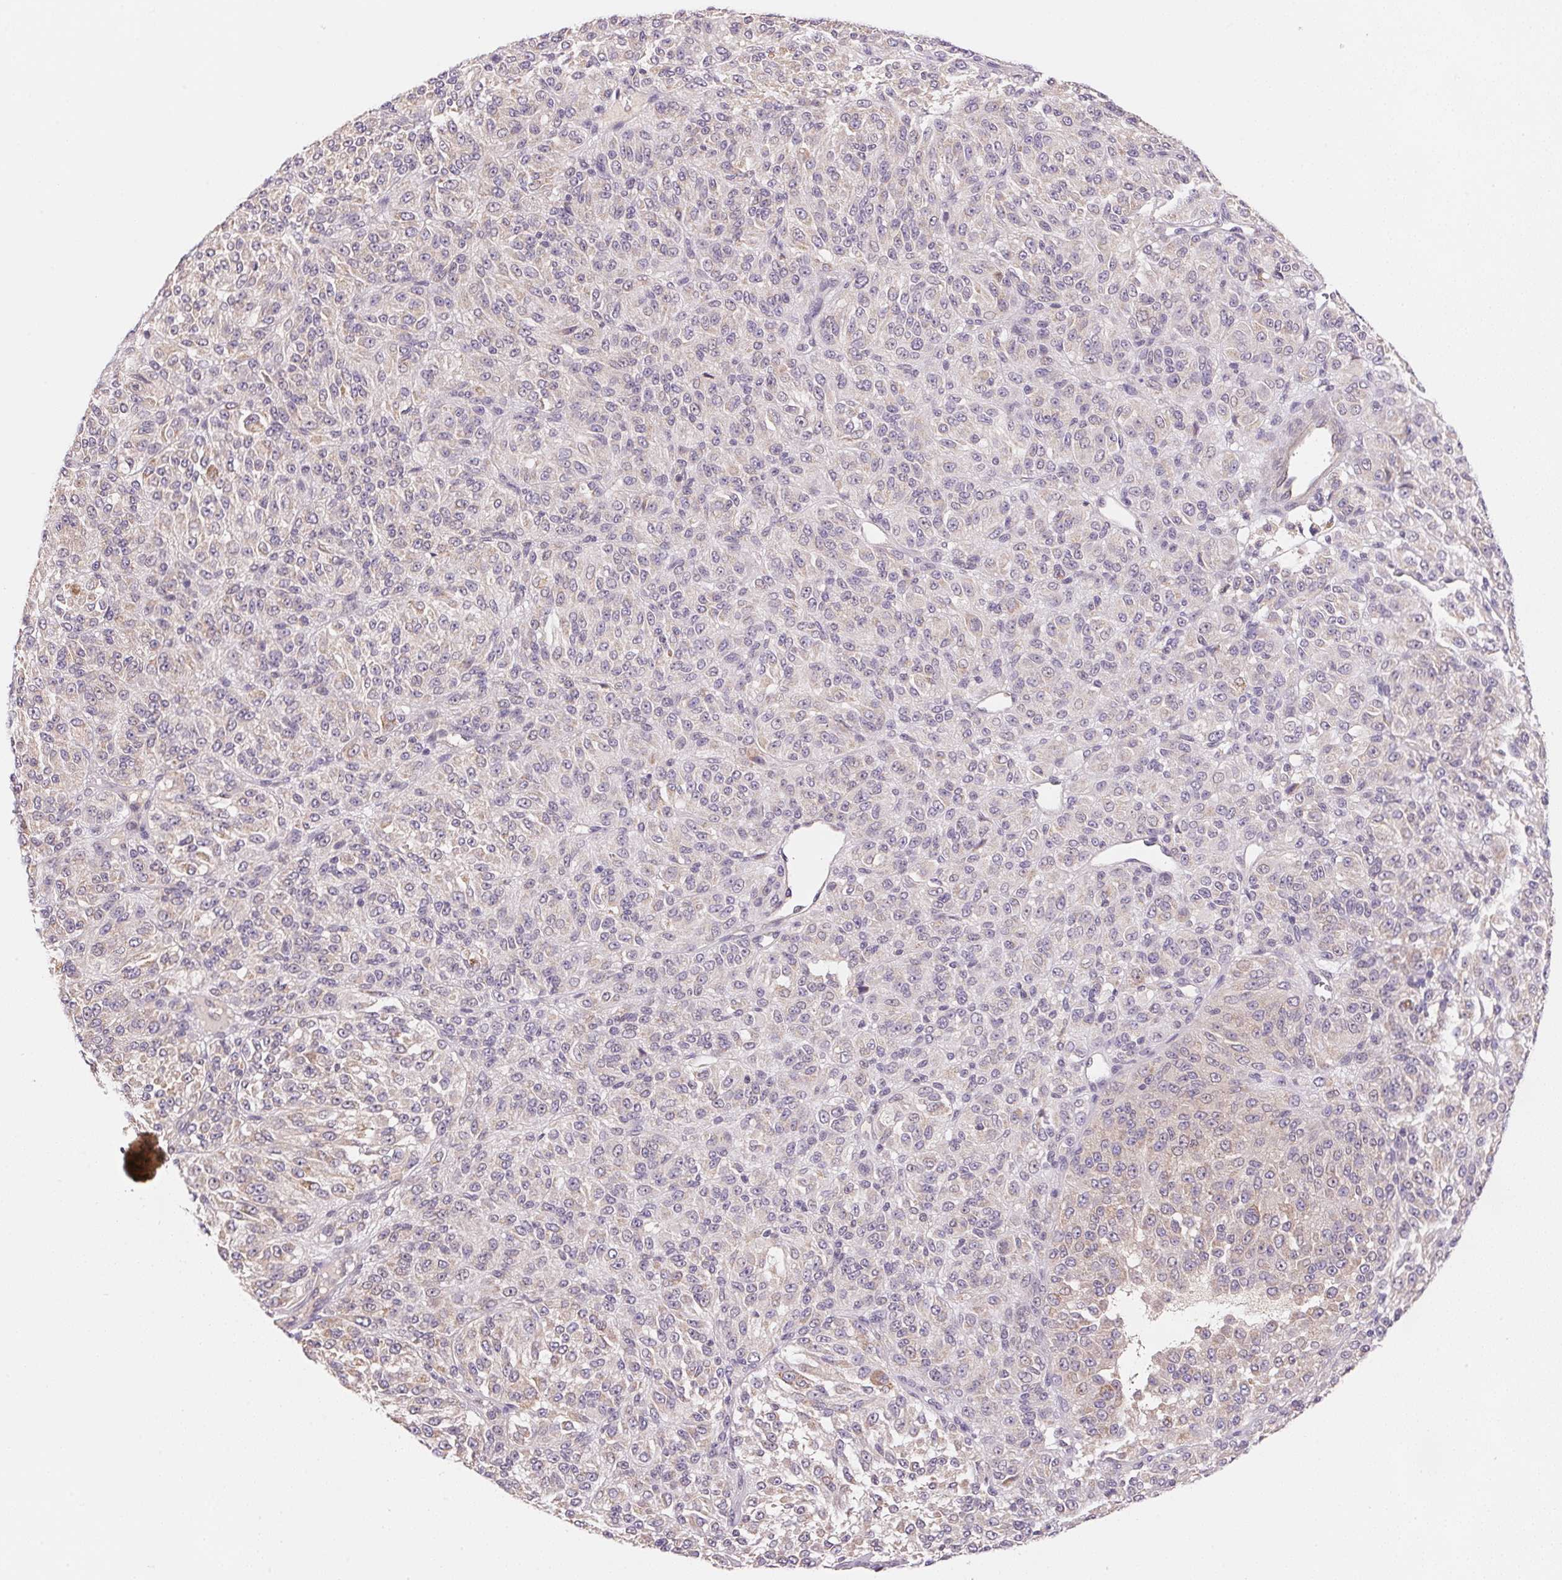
{"staining": {"intensity": "negative", "quantity": "none", "location": "none"}, "tissue": "melanoma", "cell_type": "Tumor cells", "image_type": "cancer", "snomed": [{"axis": "morphology", "description": "Malignant melanoma, Metastatic site"}, {"axis": "topography", "description": "Brain"}], "caption": "The histopathology image shows no significant expression in tumor cells of melanoma. (Brightfield microscopy of DAB (3,3'-diaminobenzidine) immunohistochemistry (IHC) at high magnification).", "gene": "BNIP5", "patient": {"sex": "female", "age": 56}}